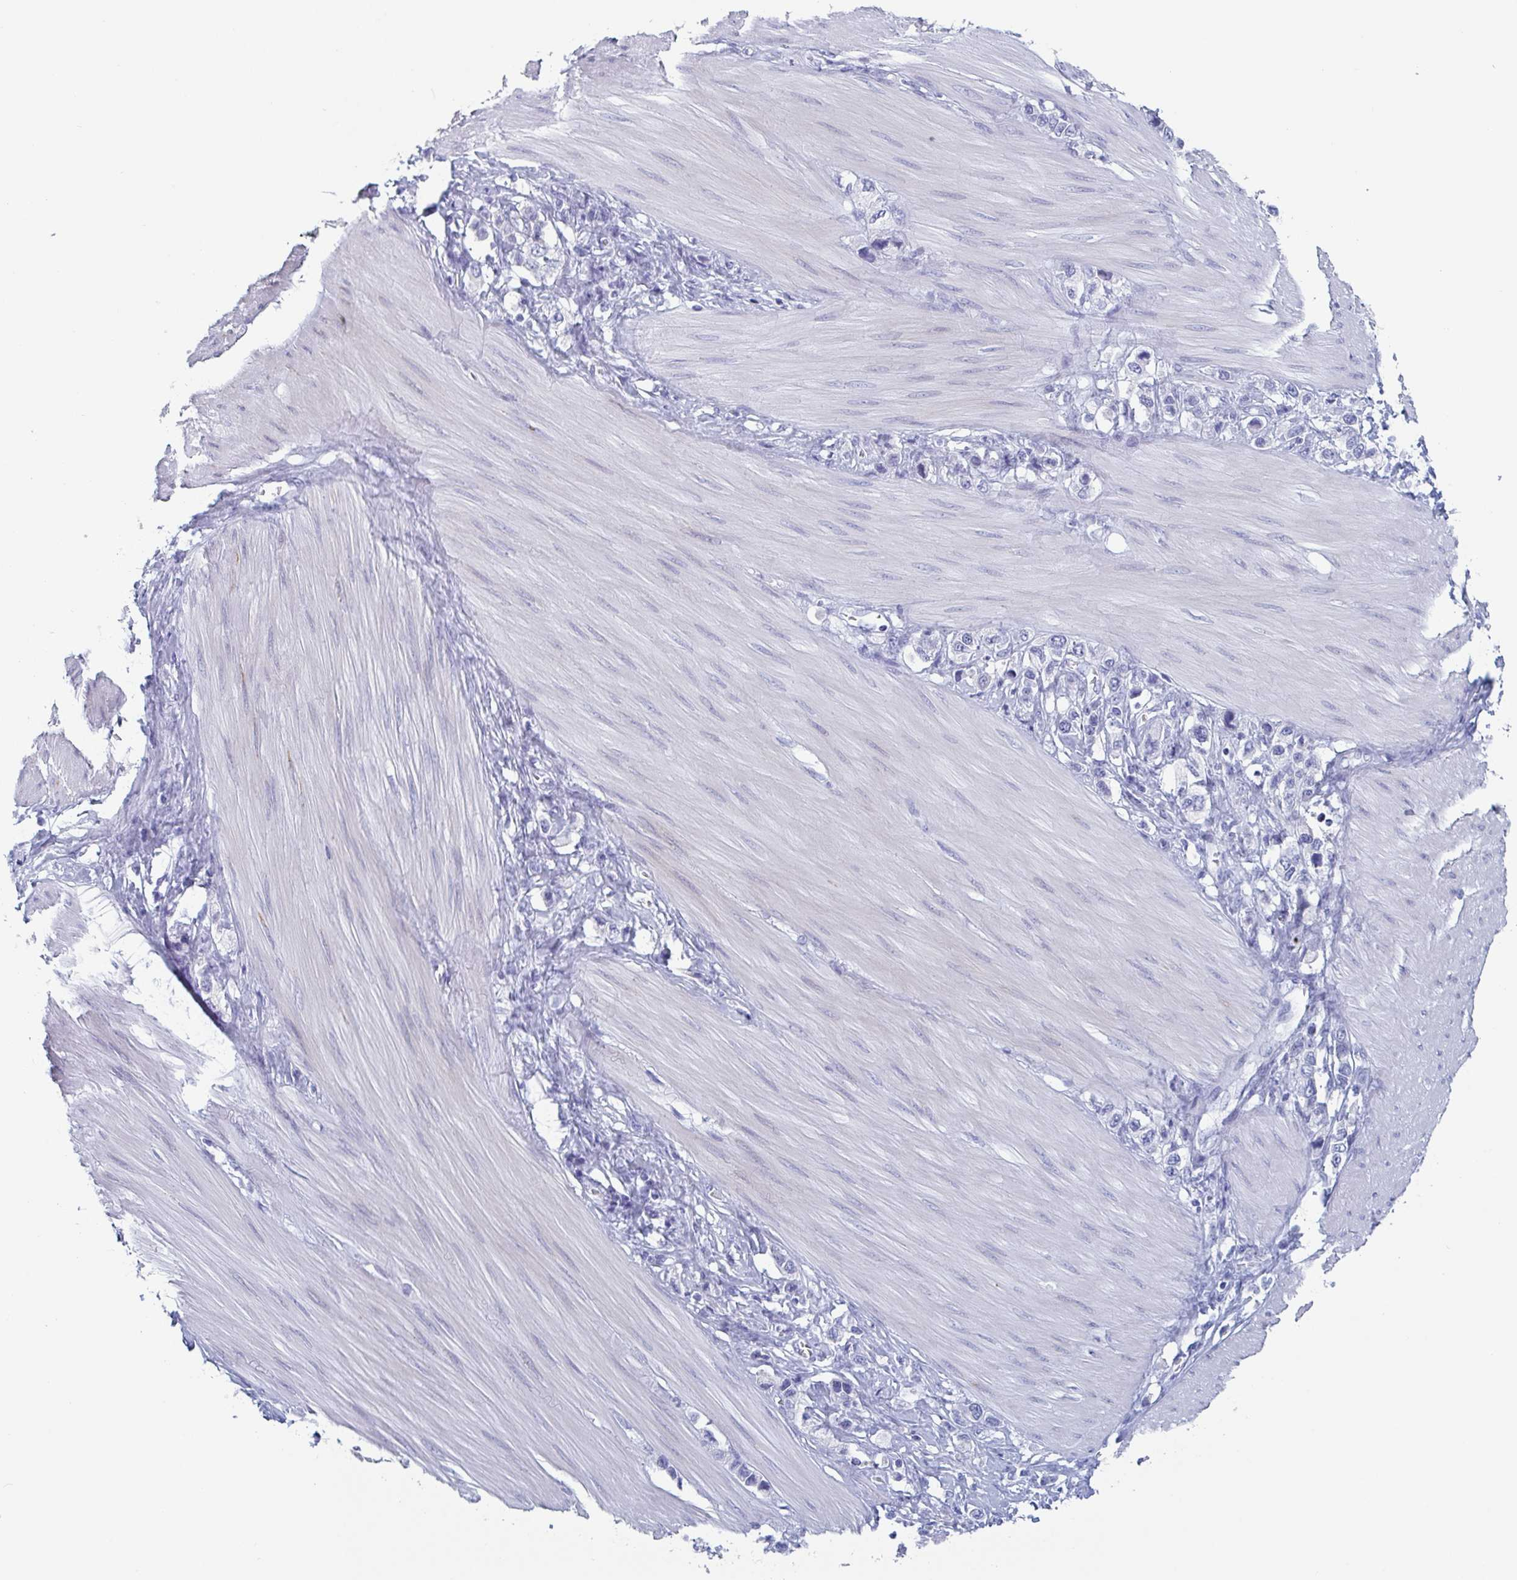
{"staining": {"intensity": "negative", "quantity": "none", "location": "none"}, "tissue": "stomach cancer", "cell_type": "Tumor cells", "image_type": "cancer", "snomed": [{"axis": "morphology", "description": "Adenocarcinoma, NOS"}, {"axis": "topography", "description": "Stomach"}], "caption": "Human stomach cancer (adenocarcinoma) stained for a protein using immunohistochemistry (IHC) shows no staining in tumor cells.", "gene": "NT5C3B", "patient": {"sex": "female", "age": 65}}